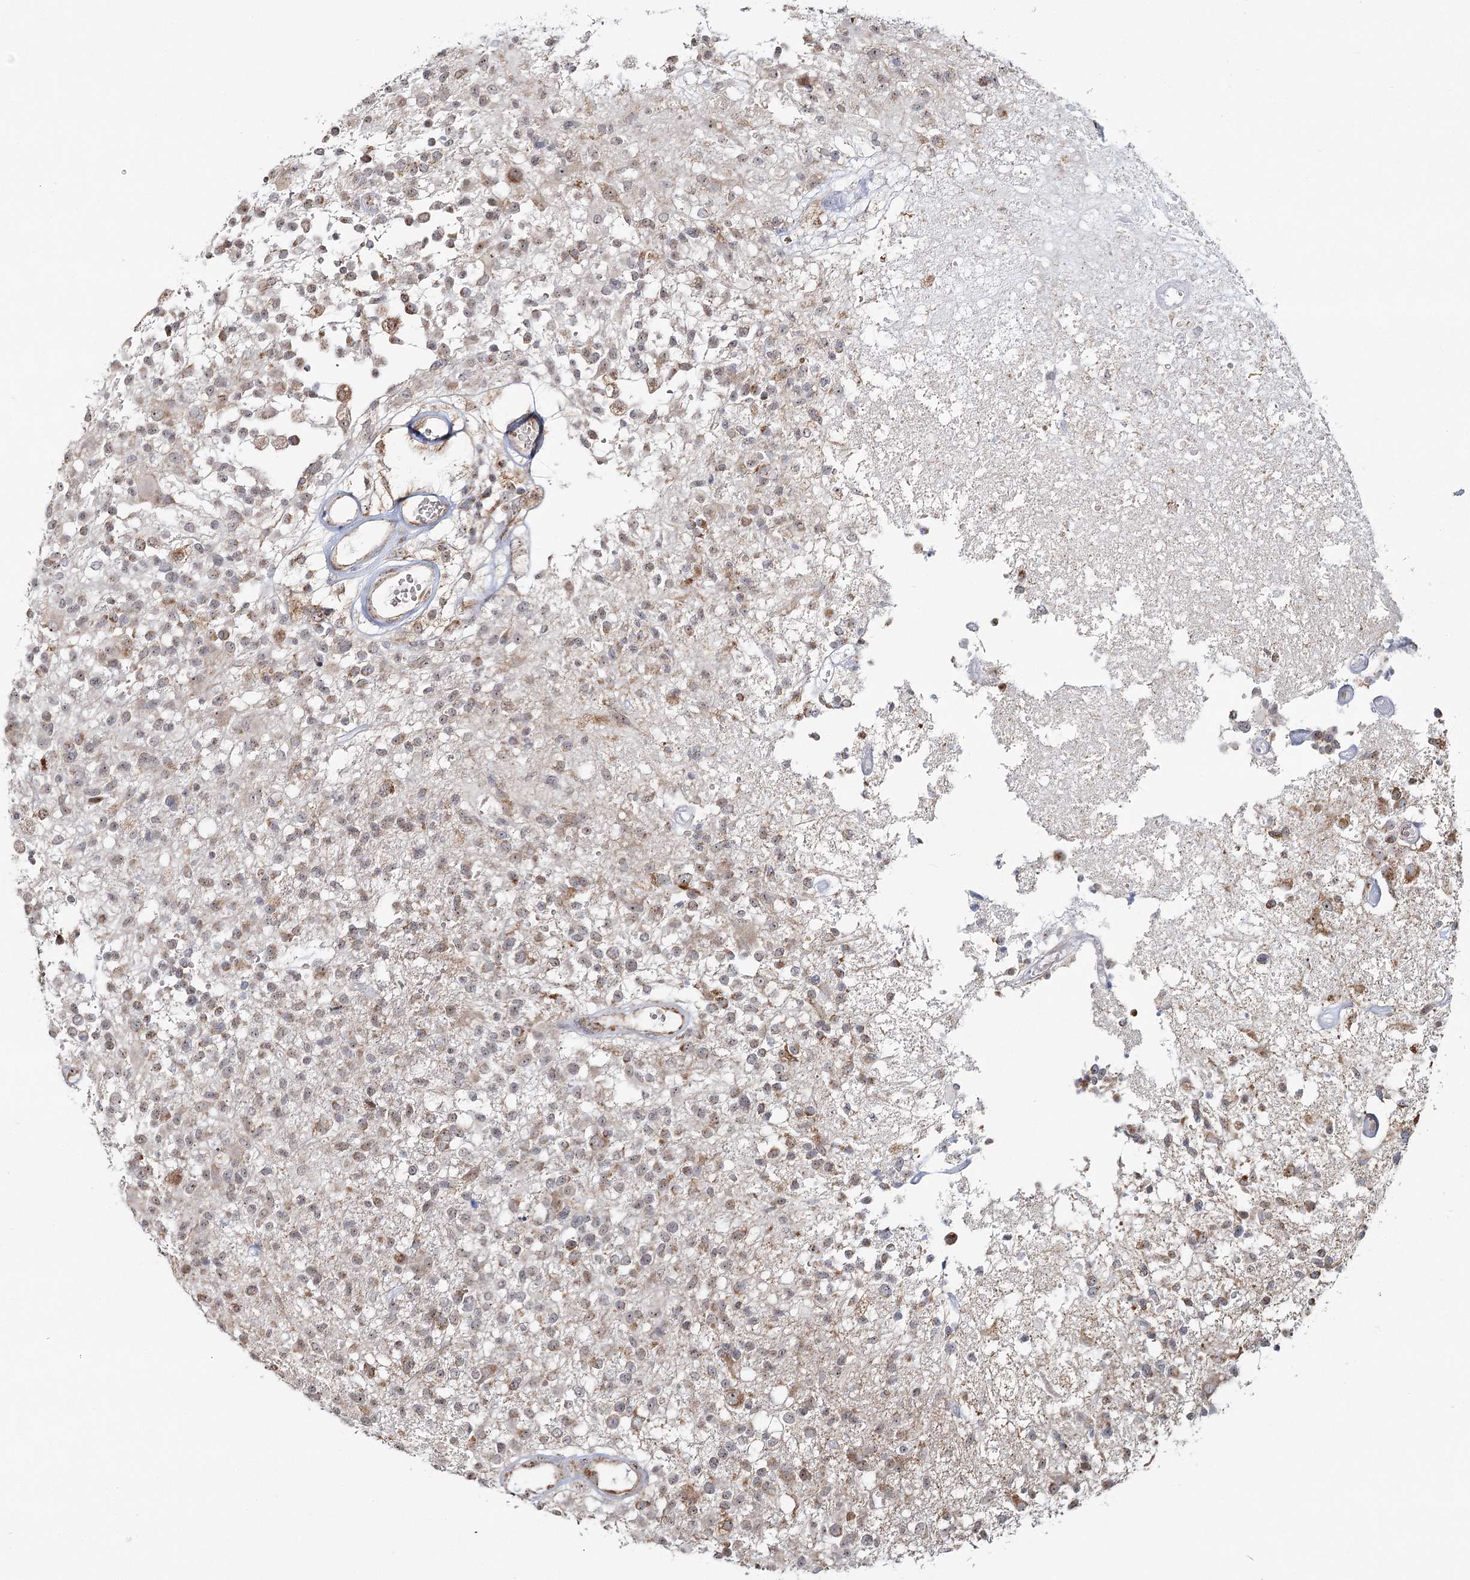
{"staining": {"intensity": "weak", "quantity": "25%-75%", "location": "cytoplasmic/membranous"}, "tissue": "glioma", "cell_type": "Tumor cells", "image_type": "cancer", "snomed": [{"axis": "morphology", "description": "Glioma, malignant, High grade"}, {"axis": "morphology", "description": "Glioblastoma, NOS"}, {"axis": "topography", "description": "Brain"}], "caption": "This photomicrograph reveals immunohistochemistry (IHC) staining of glioma, with low weak cytoplasmic/membranous positivity in approximately 25%-75% of tumor cells.", "gene": "ATAD1", "patient": {"sex": "male", "age": 60}}